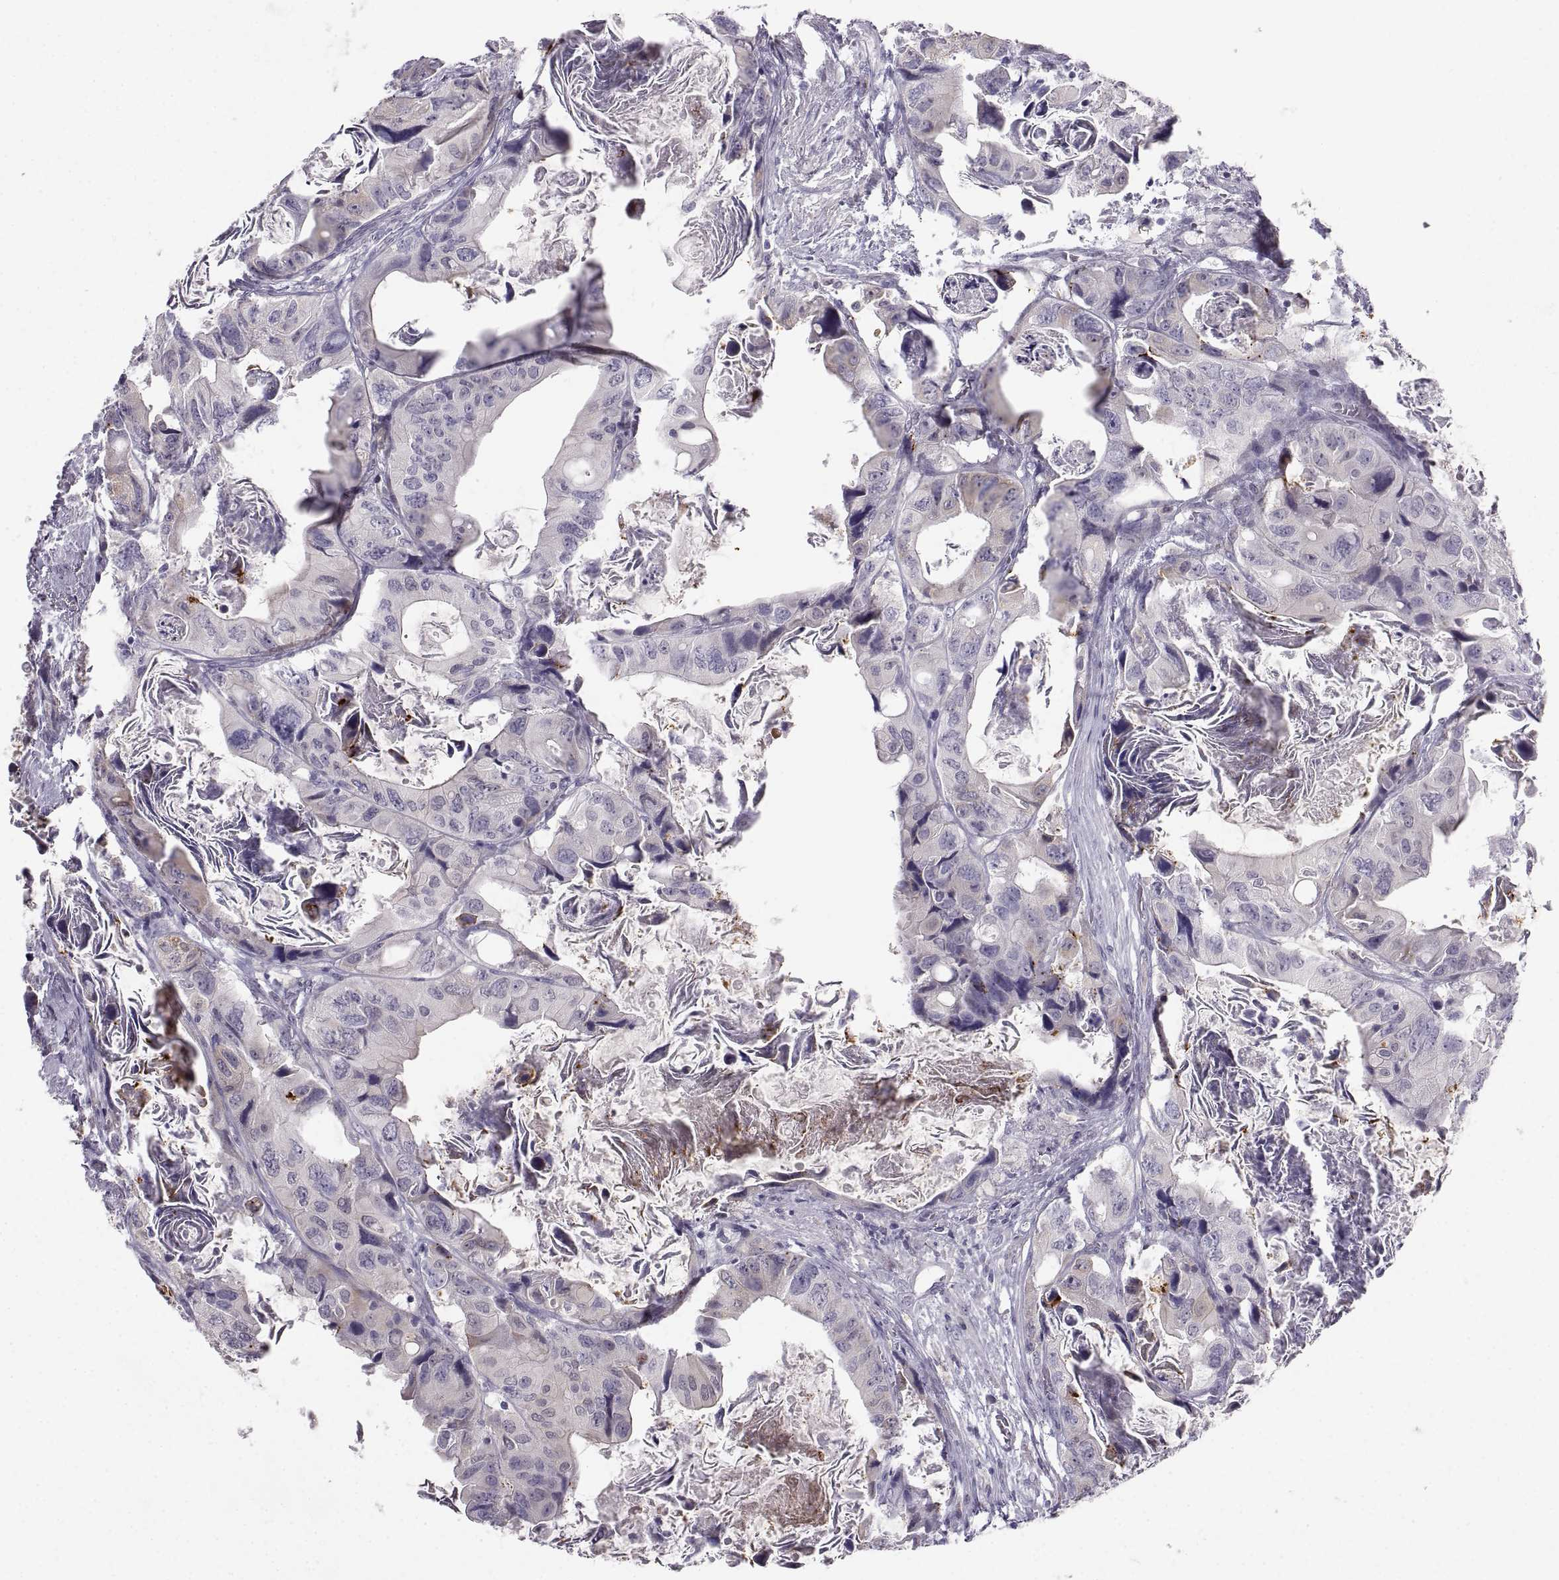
{"staining": {"intensity": "weak", "quantity": "<25%", "location": "cytoplasmic/membranous"}, "tissue": "colorectal cancer", "cell_type": "Tumor cells", "image_type": "cancer", "snomed": [{"axis": "morphology", "description": "Adenocarcinoma, NOS"}, {"axis": "topography", "description": "Rectum"}], "caption": "Colorectal adenocarcinoma was stained to show a protein in brown. There is no significant staining in tumor cells.", "gene": "ZNF185", "patient": {"sex": "male", "age": 64}}